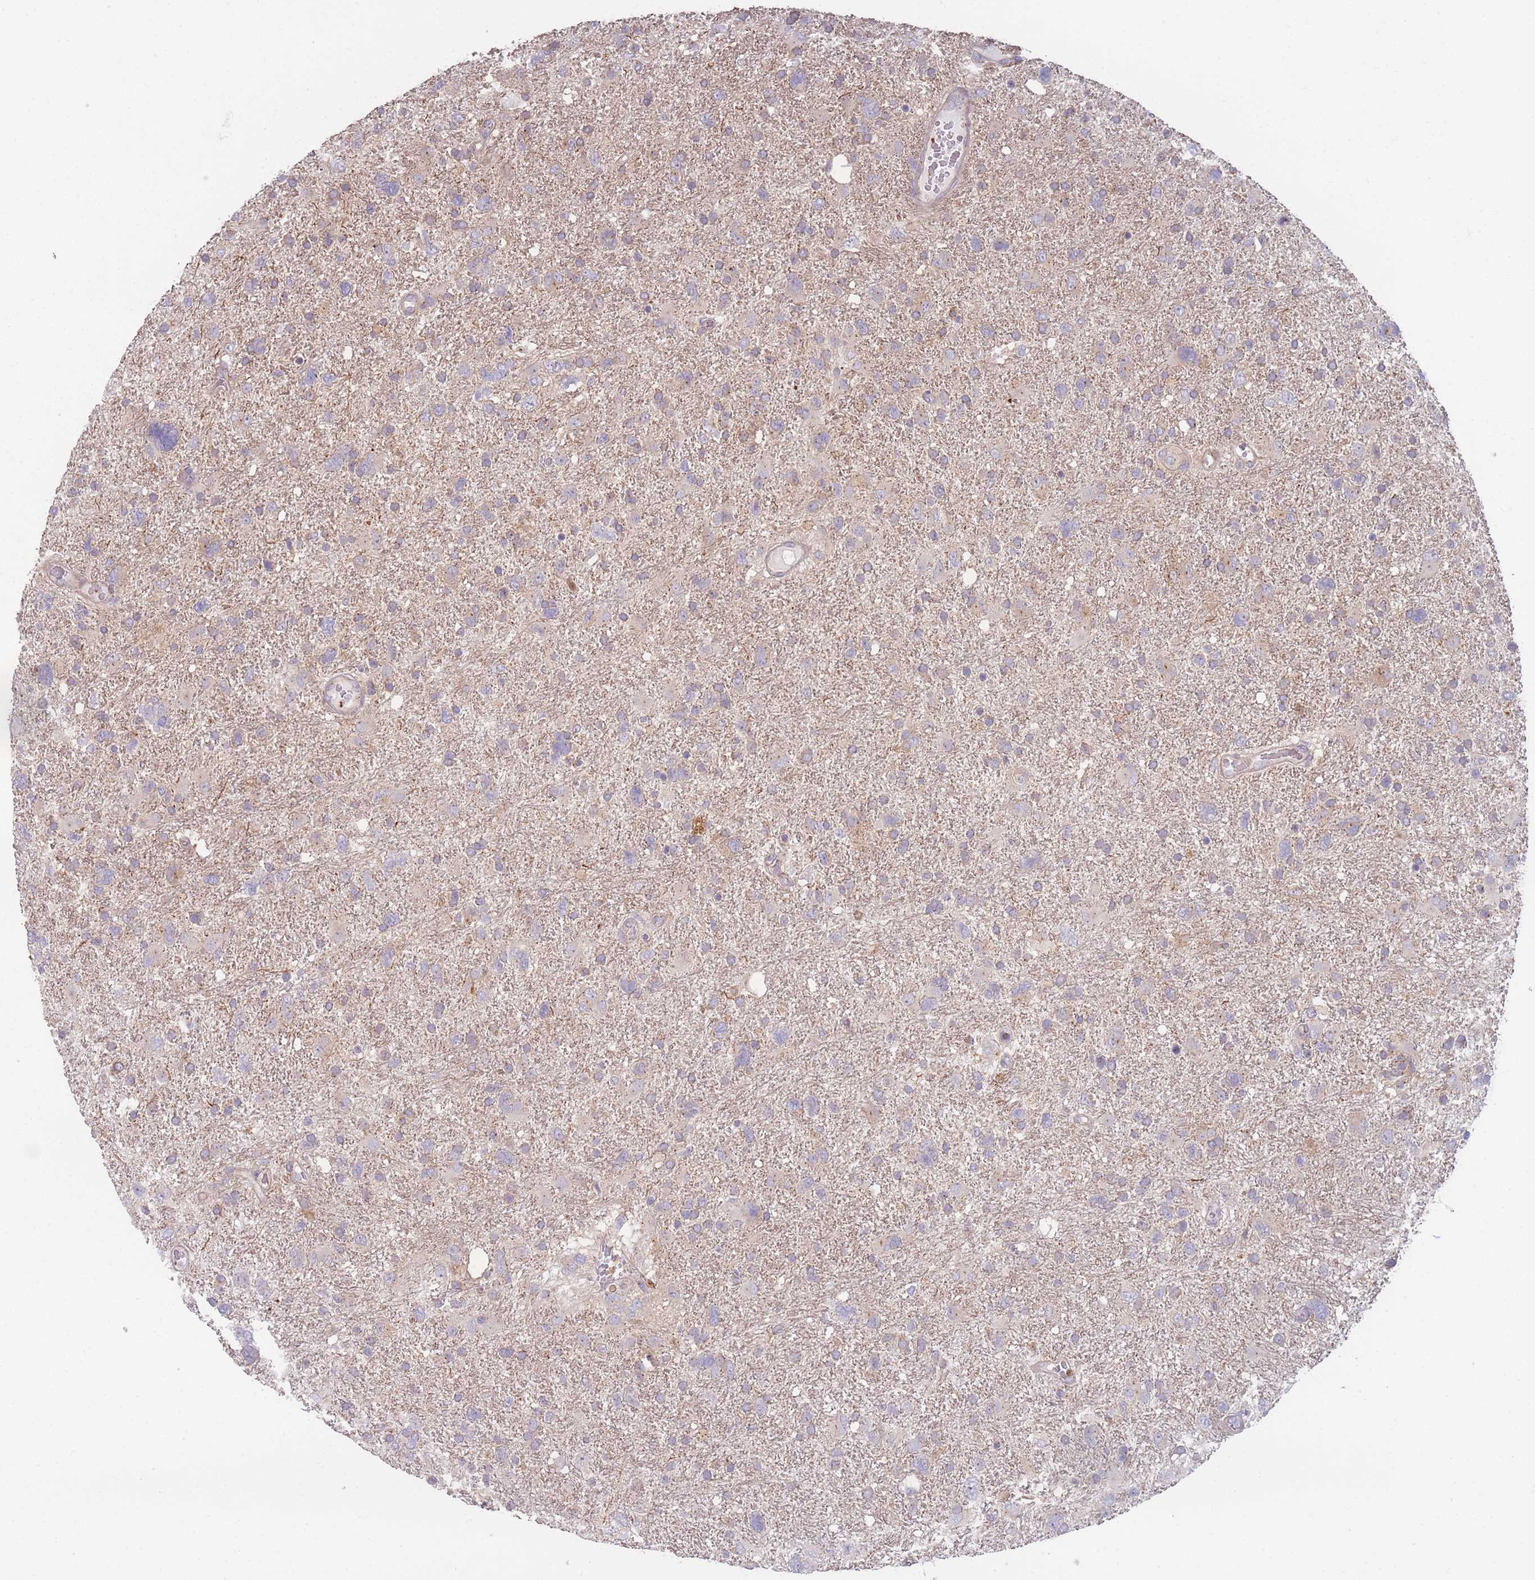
{"staining": {"intensity": "negative", "quantity": "none", "location": "none"}, "tissue": "glioma", "cell_type": "Tumor cells", "image_type": "cancer", "snomed": [{"axis": "morphology", "description": "Glioma, malignant, High grade"}, {"axis": "topography", "description": "Brain"}], "caption": "Photomicrograph shows no significant protein positivity in tumor cells of malignant glioma (high-grade).", "gene": "STEAP3", "patient": {"sex": "male", "age": 61}}